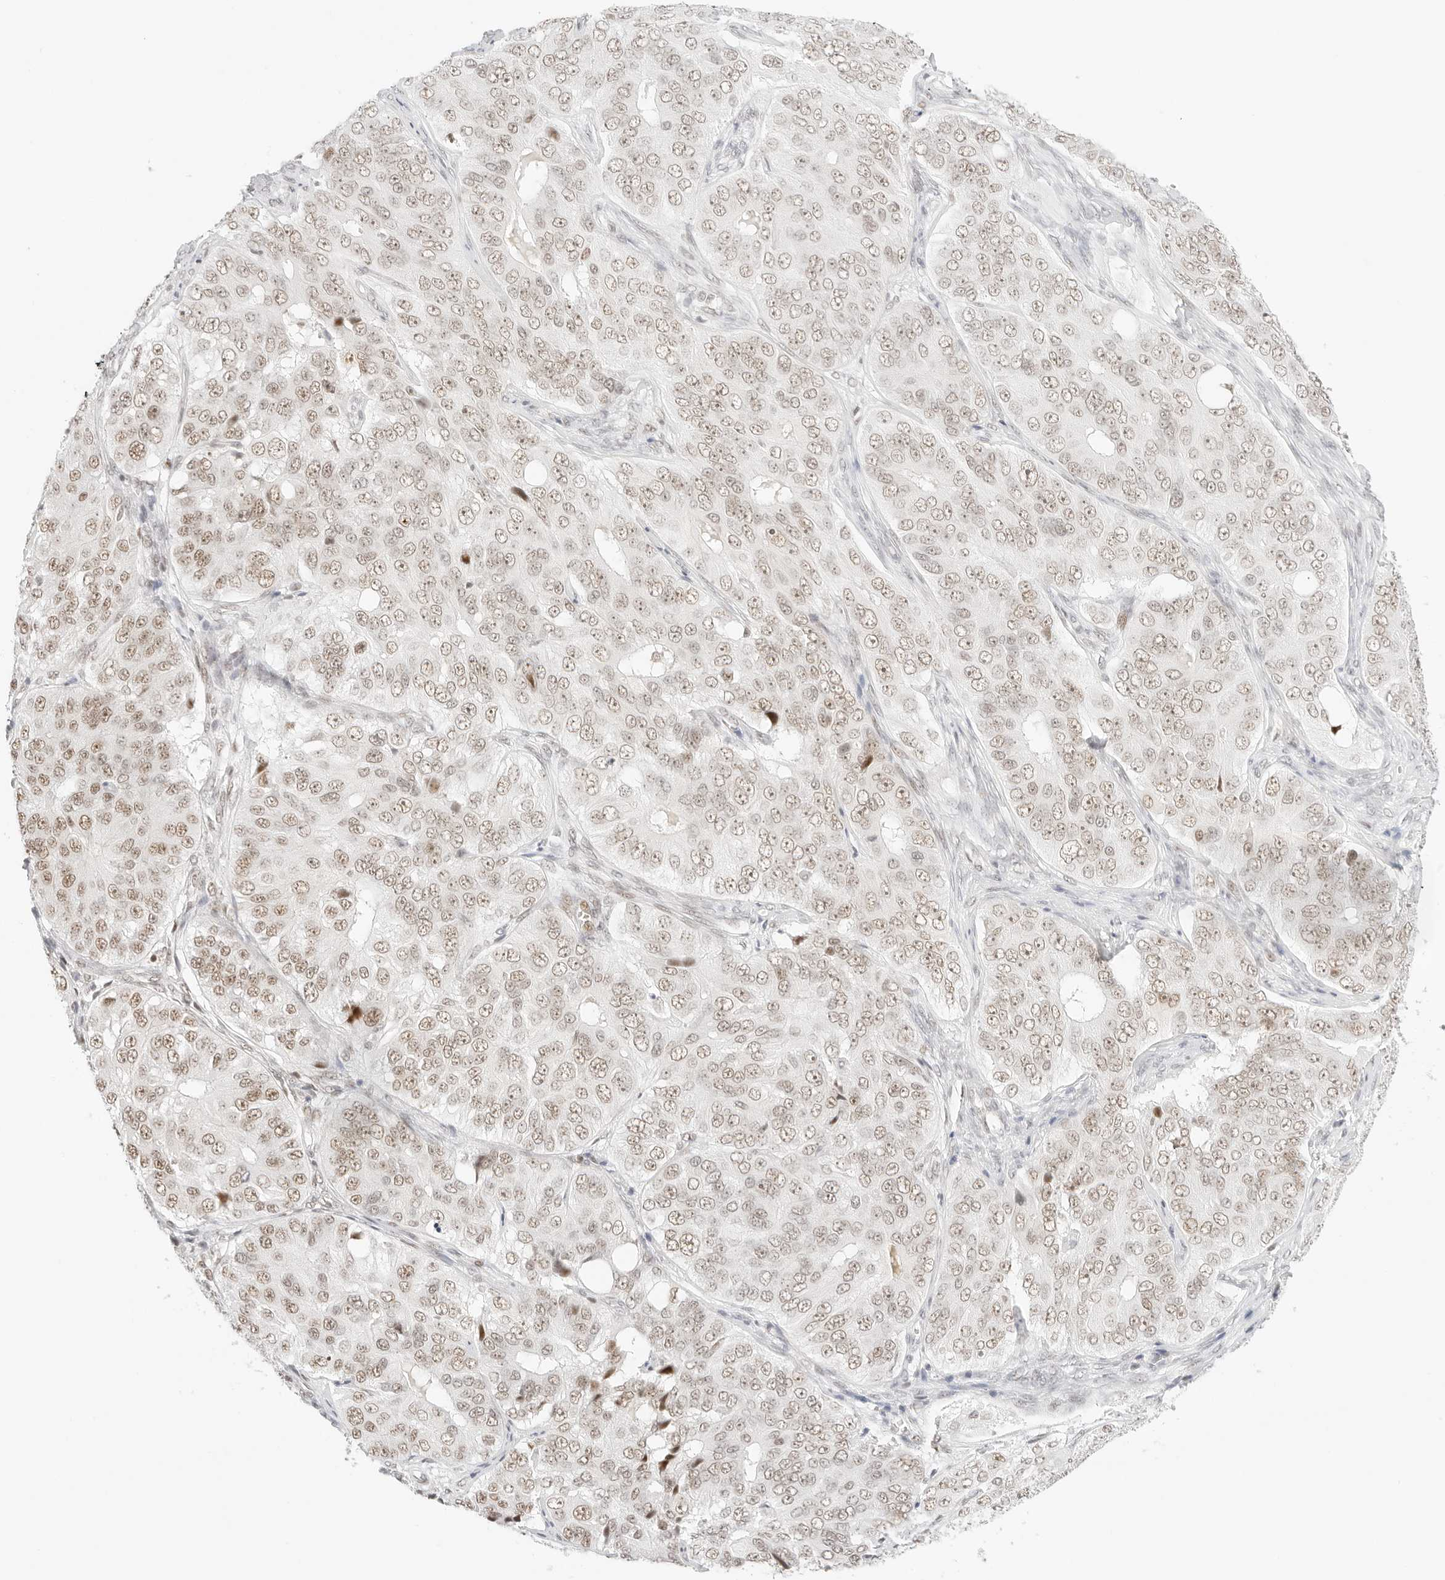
{"staining": {"intensity": "weak", "quantity": ">75%", "location": "nuclear"}, "tissue": "ovarian cancer", "cell_type": "Tumor cells", "image_type": "cancer", "snomed": [{"axis": "morphology", "description": "Carcinoma, endometroid"}, {"axis": "topography", "description": "Ovary"}], "caption": "This photomicrograph reveals immunohistochemistry (IHC) staining of endometroid carcinoma (ovarian), with low weak nuclear expression in about >75% of tumor cells.", "gene": "ITGA6", "patient": {"sex": "female", "age": 51}}